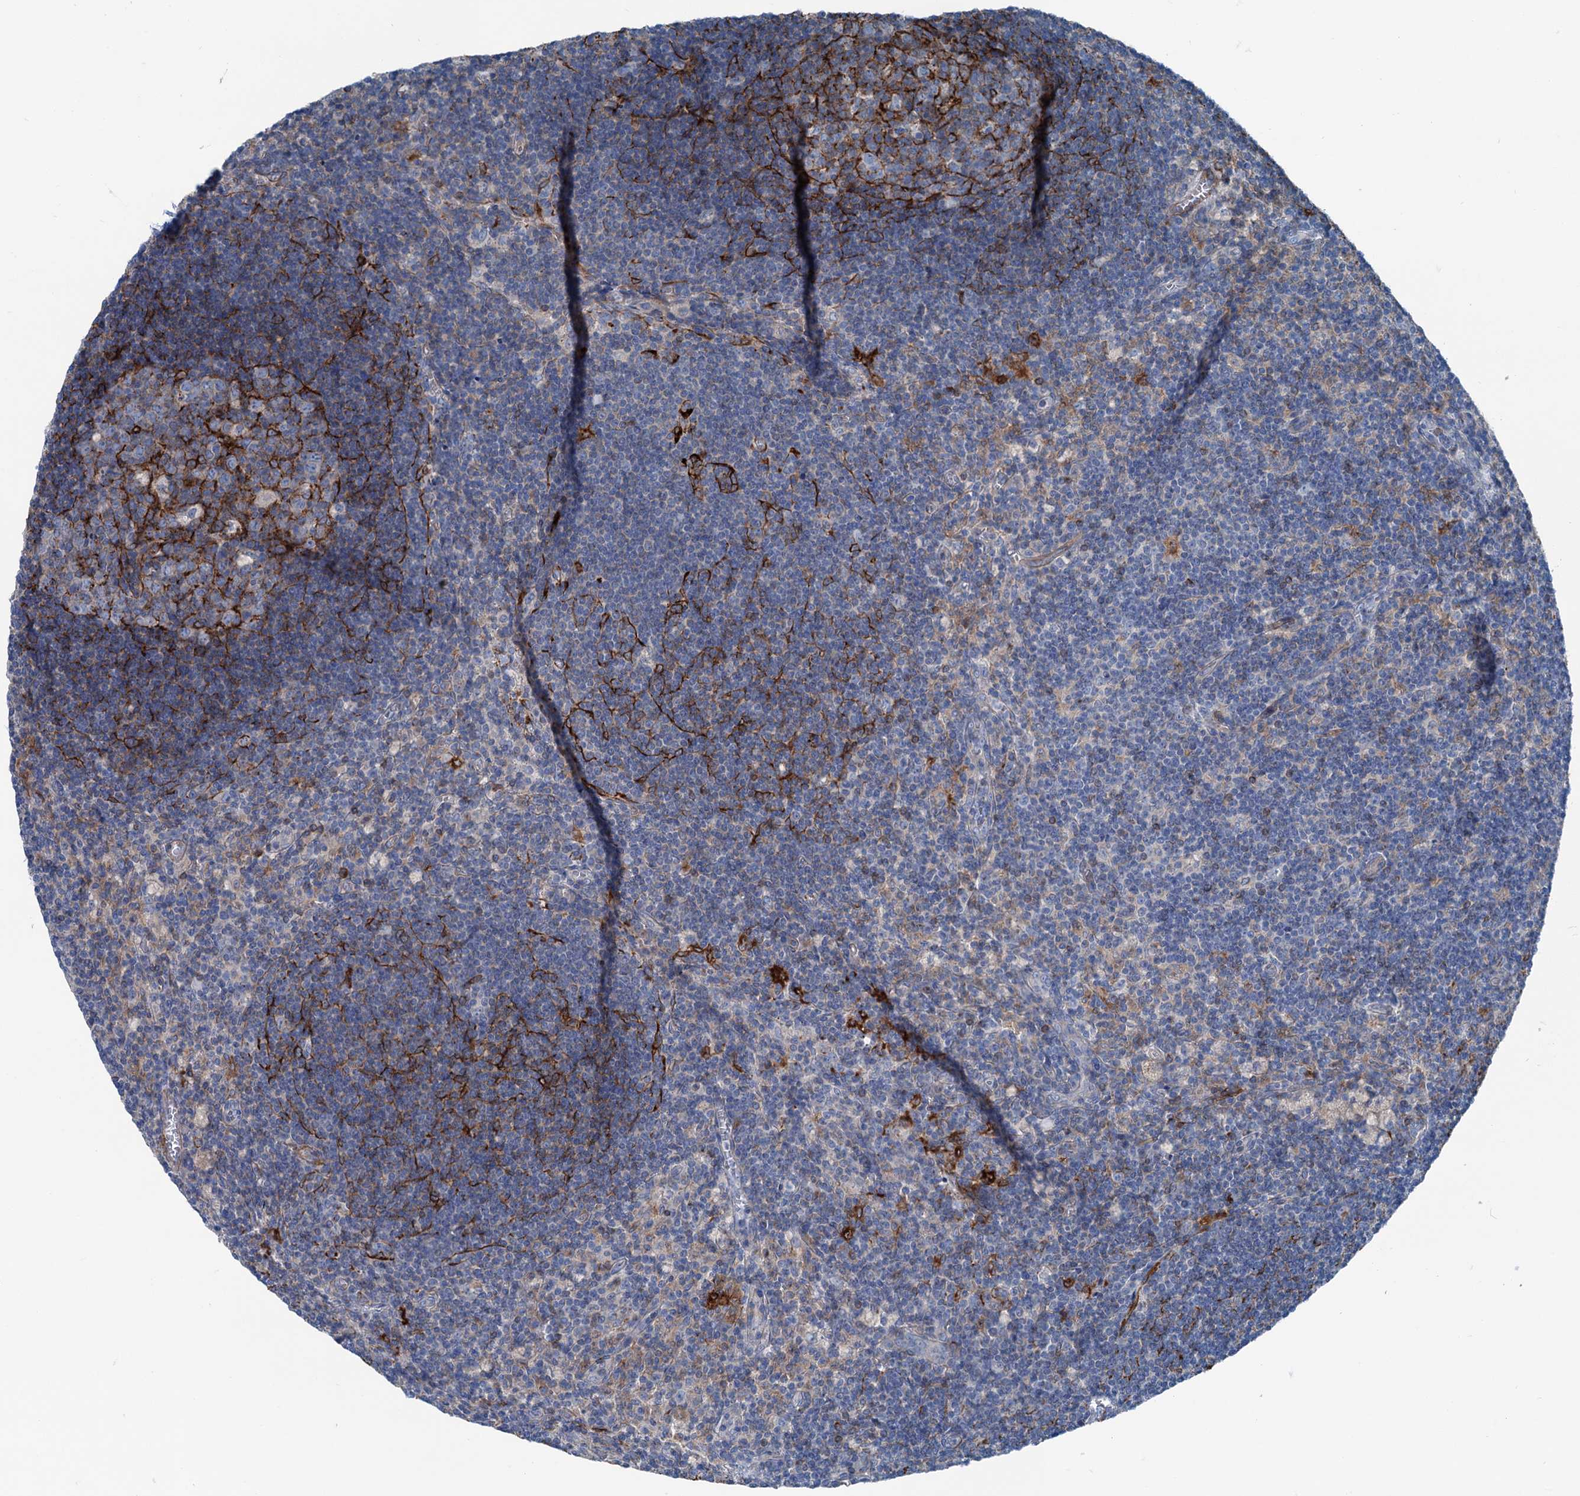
{"staining": {"intensity": "negative", "quantity": "none", "location": "none"}, "tissue": "lymph node", "cell_type": "Germinal center cells", "image_type": "normal", "snomed": [{"axis": "morphology", "description": "Normal tissue, NOS"}, {"axis": "topography", "description": "Lymph node"}], "caption": "DAB immunohistochemical staining of normal lymph node displays no significant staining in germinal center cells. (DAB (3,3'-diaminobenzidine) IHC with hematoxylin counter stain).", "gene": "CALCOCO1", "patient": {"sex": "male", "age": 69}}